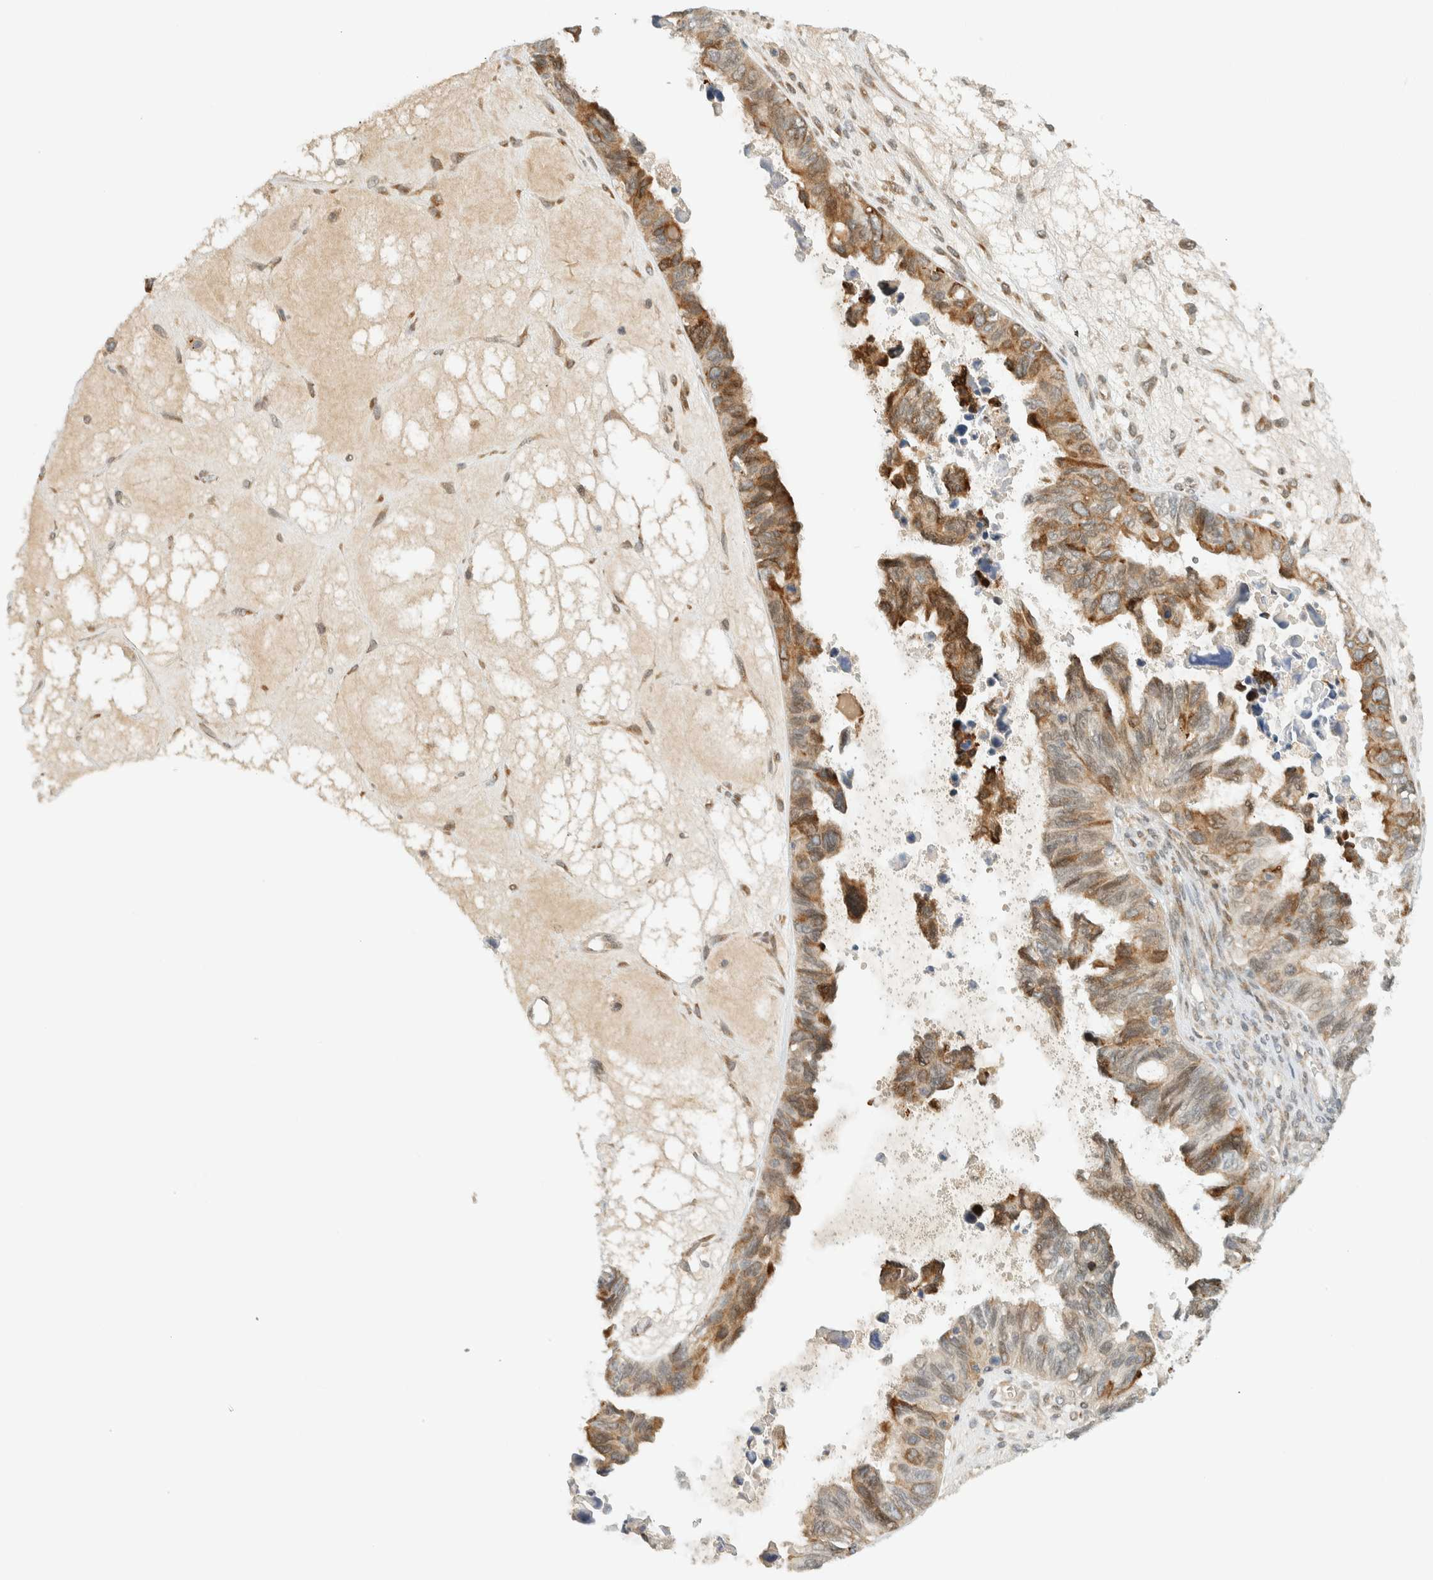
{"staining": {"intensity": "moderate", "quantity": "25%-75%", "location": "cytoplasmic/membranous"}, "tissue": "ovarian cancer", "cell_type": "Tumor cells", "image_type": "cancer", "snomed": [{"axis": "morphology", "description": "Cystadenocarcinoma, serous, NOS"}, {"axis": "topography", "description": "Ovary"}], "caption": "Tumor cells show medium levels of moderate cytoplasmic/membranous staining in approximately 25%-75% of cells in human ovarian cancer.", "gene": "ITPRID1", "patient": {"sex": "female", "age": 79}}